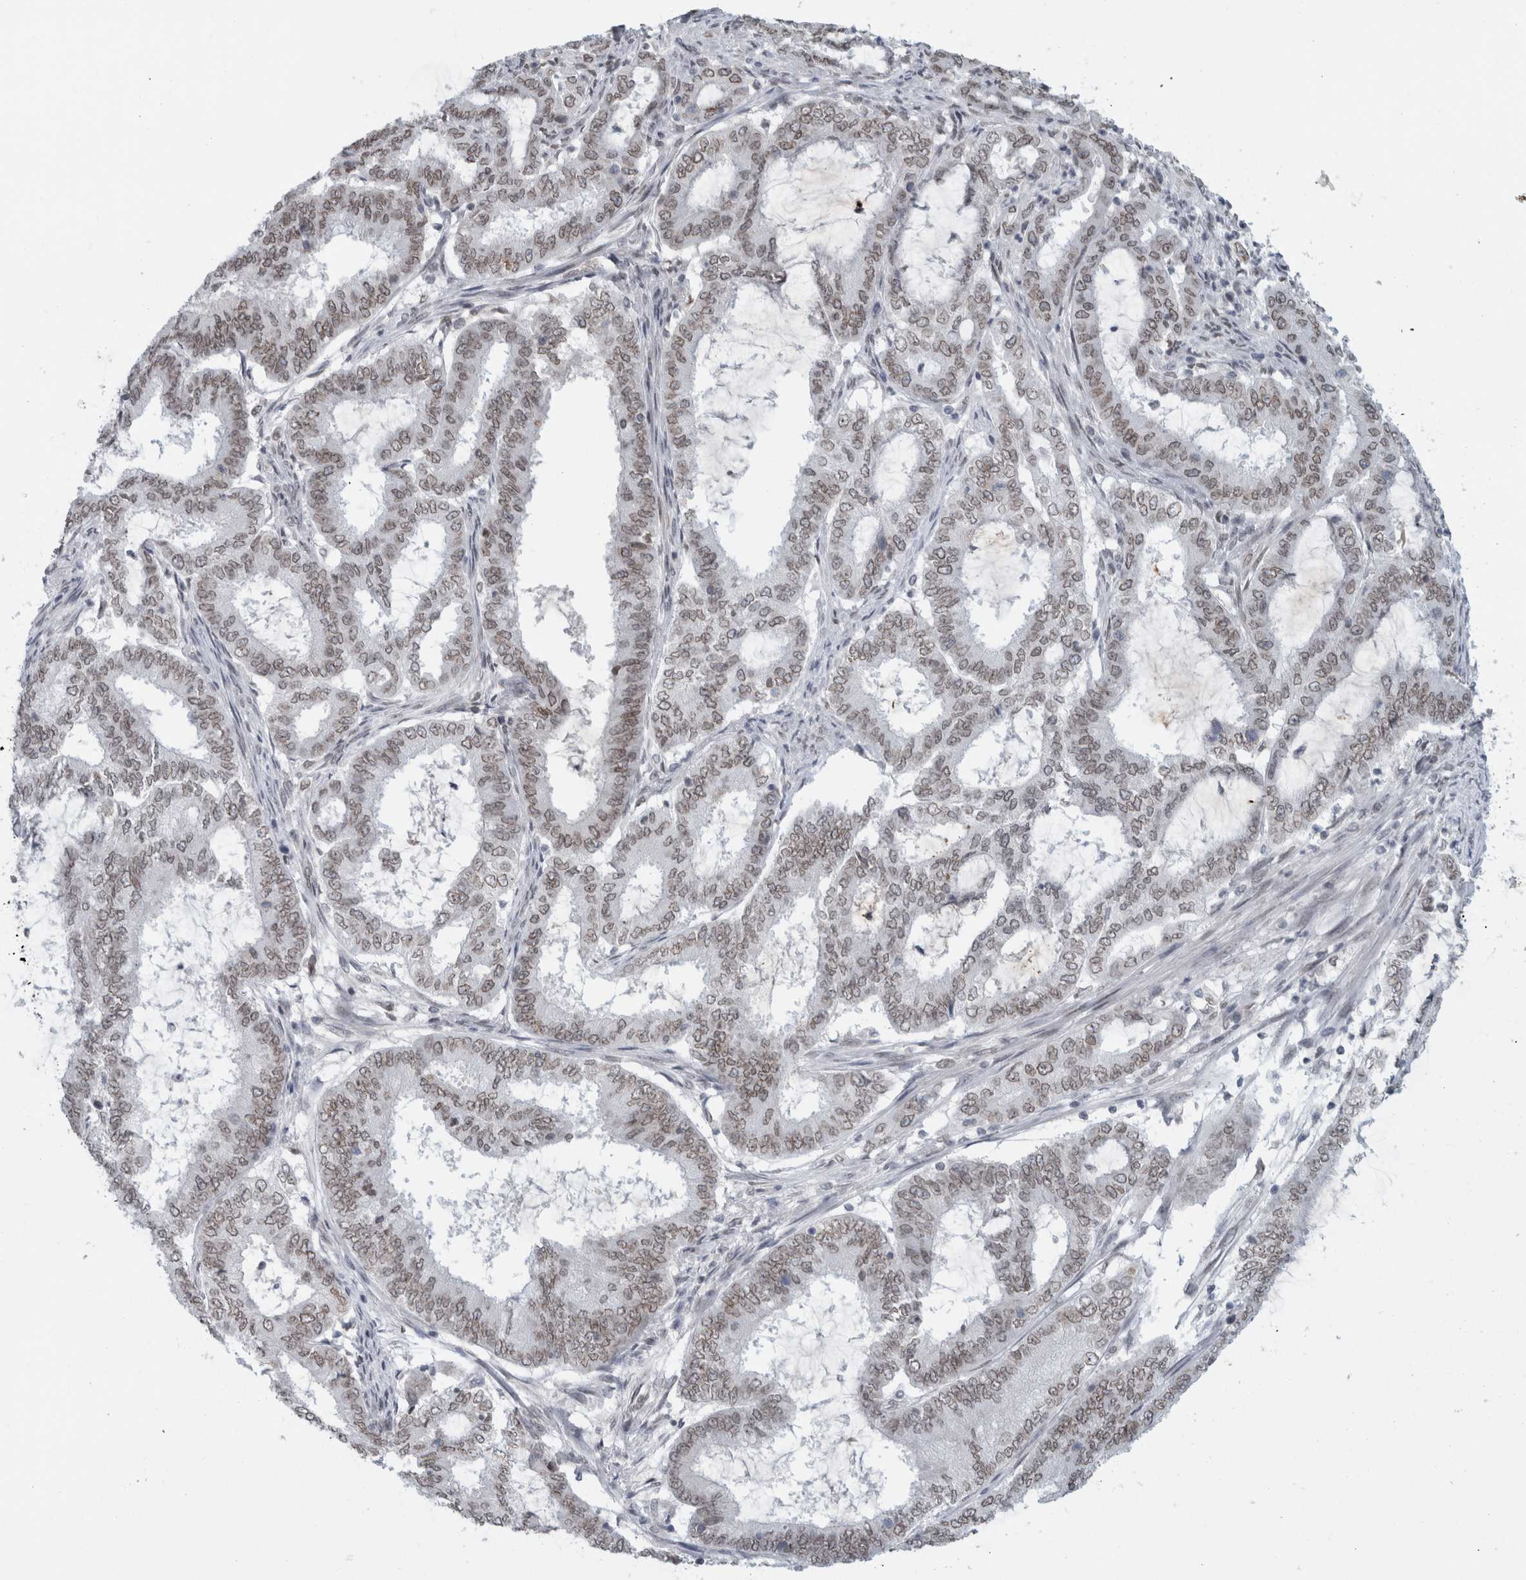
{"staining": {"intensity": "weak", "quantity": ">75%", "location": "cytoplasmic/membranous,nuclear"}, "tissue": "endometrial cancer", "cell_type": "Tumor cells", "image_type": "cancer", "snomed": [{"axis": "morphology", "description": "Adenocarcinoma, NOS"}, {"axis": "topography", "description": "Endometrium"}], "caption": "Immunohistochemical staining of endometrial adenocarcinoma displays weak cytoplasmic/membranous and nuclear protein positivity in about >75% of tumor cells.", "gene": "ZNF770", "patient": {"sex": "female", "age": 51}}